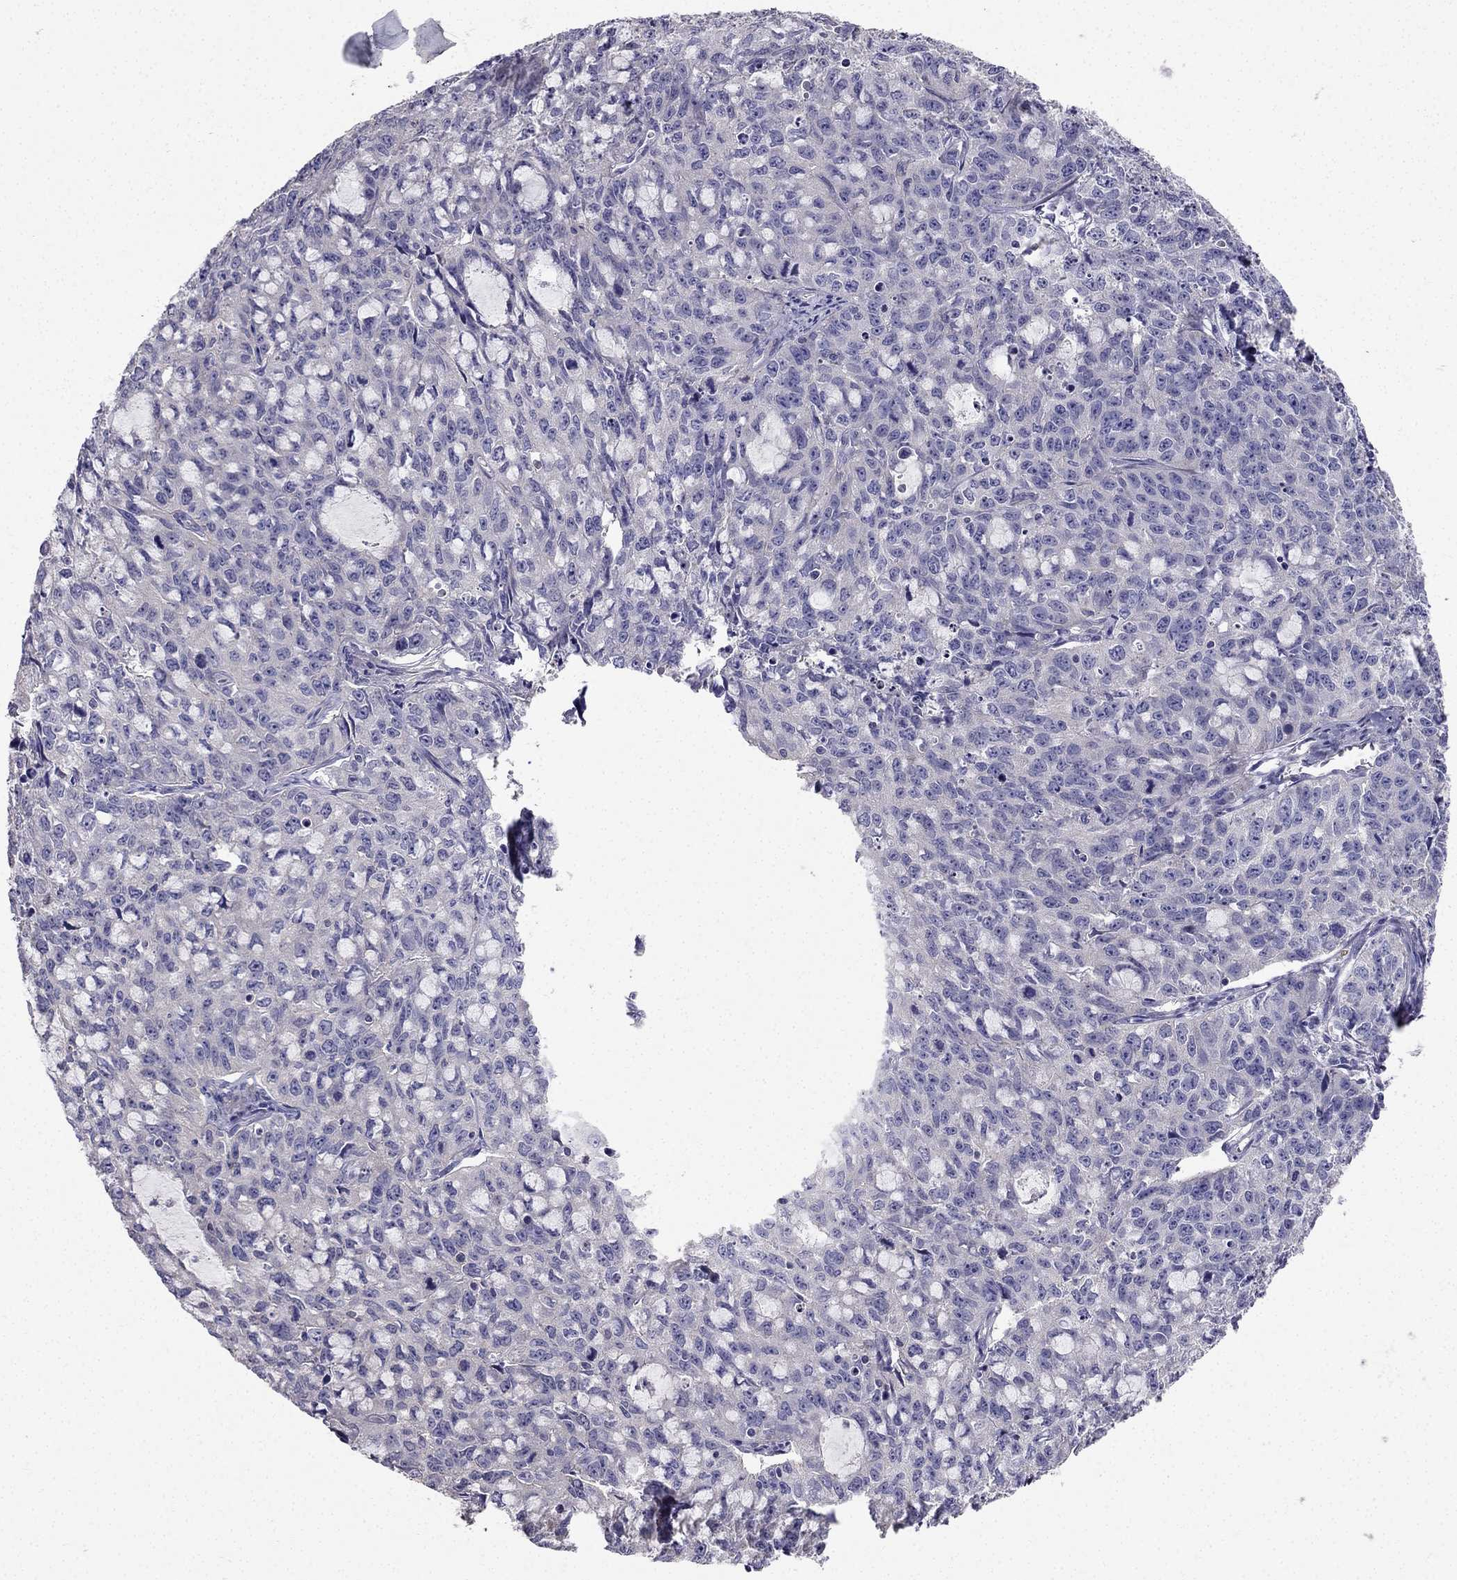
{"staining": {"intensity": "weak", "quantity": "<25%", "location": "cytoplasmic/membranous"}, "tissue": "cervical cancer", "cell_type": "Tumor cells", "image_type": "cancer", "snomed": [{"axis": "morphology", "description": "Squamous cell carcinoma, NOS"}, {"axis": "topography", "description": "Cervix"}], "caption": "This is a histopathology image of immunohistochemistry staining of cervical squamous cell carcinoma, which shows no positivity in tumor cells.", "gene": "AS3MT", "patient": {"sex": "female", "age": 28}}